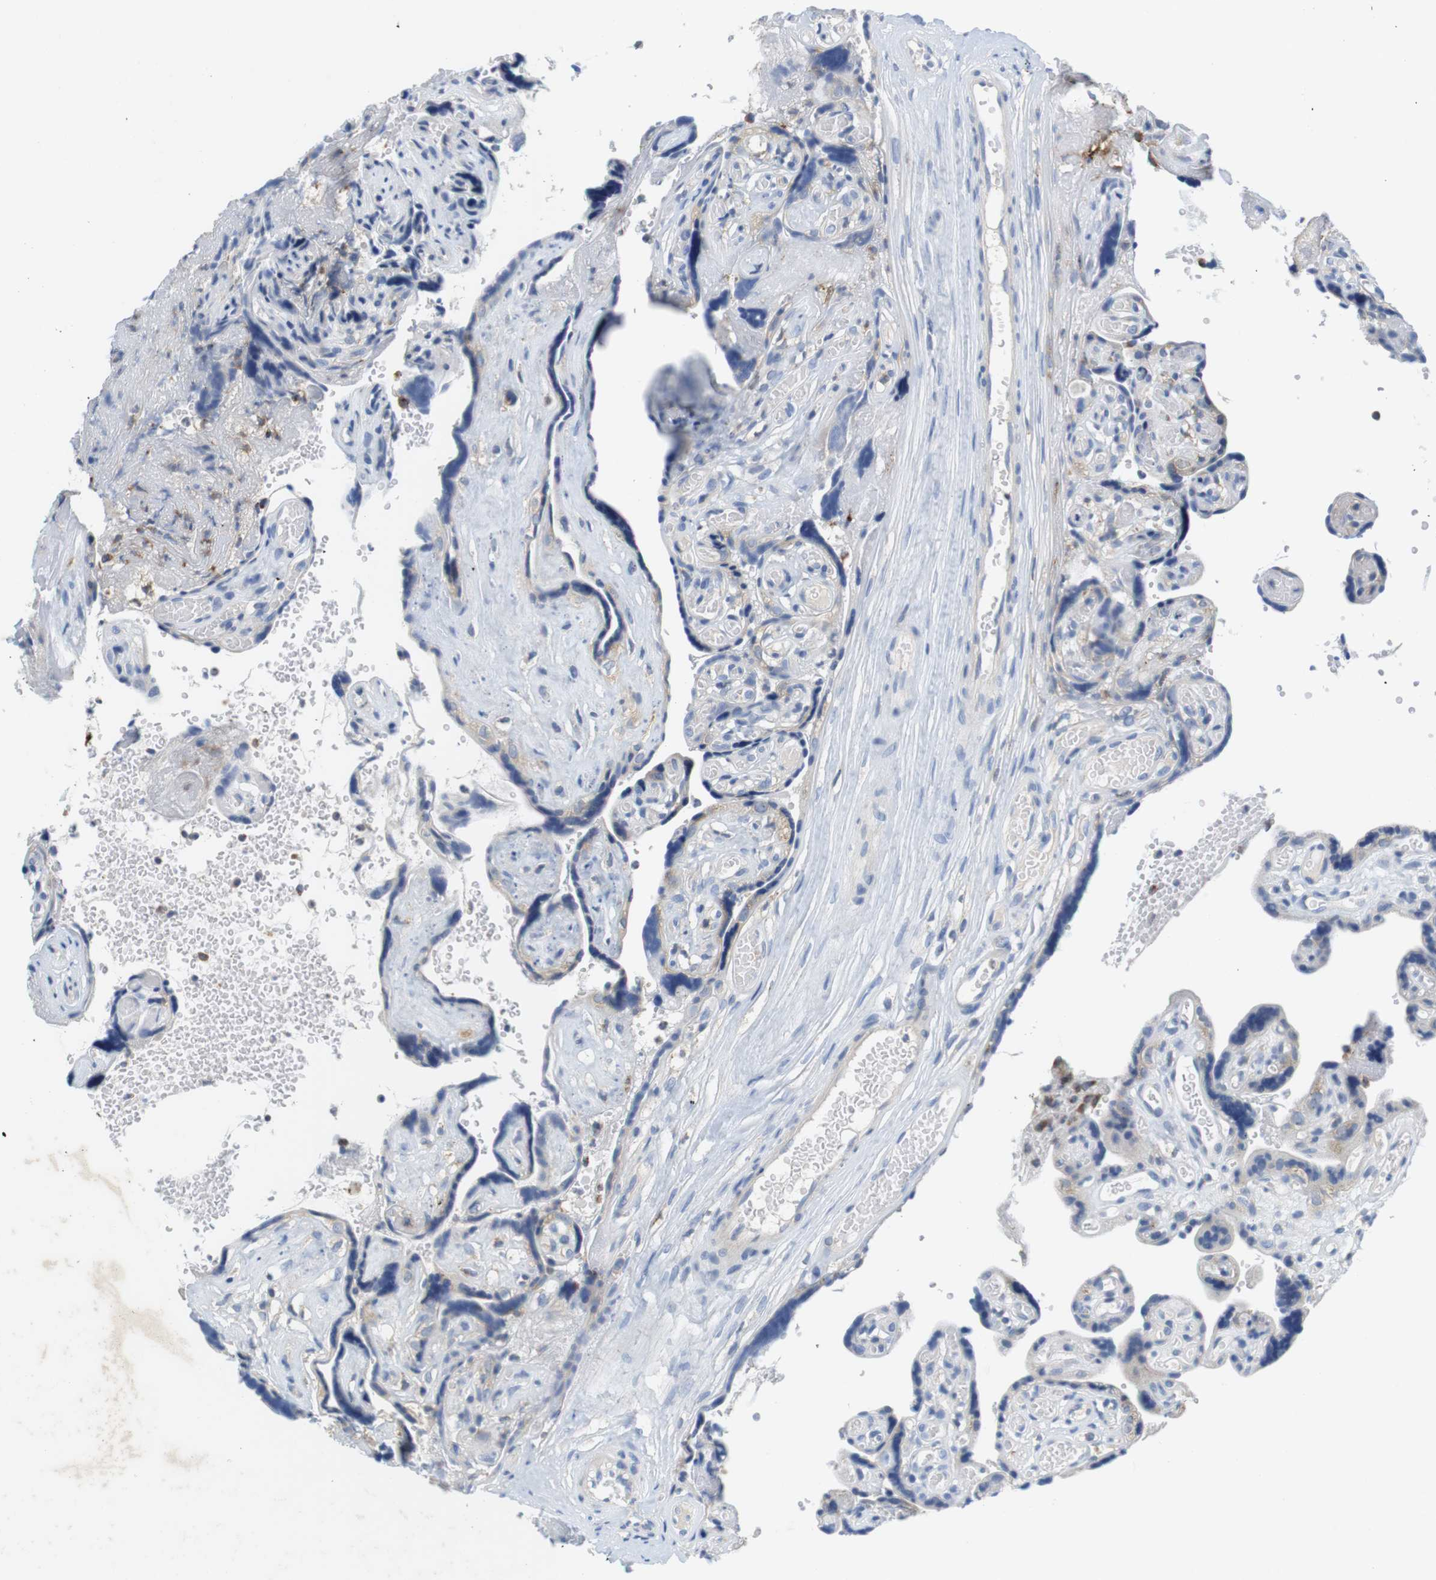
{"staining": {"intensity": "weak", "quantity": "<25%", "location": "cytoplasmic/membranous"}, "tissue": "placenta", "cell_type": "Trophoblastic cells", "image_type": "normal", "snomed": [{"axis": "morphology", "description": "Normal tissue, NOS"}, {"axis": "topography", "description": "Placenta"}], "caption": "The immunohistochemistry (IHC) histopathology image has no significant staining in trophoblastic cells of placenta. The staining is performed using DAB brown chromogen with nuclei counter-stained in using hematoxylin.", "gene": "CNGA2", "patient": {"sex": "female", "age": 30}}